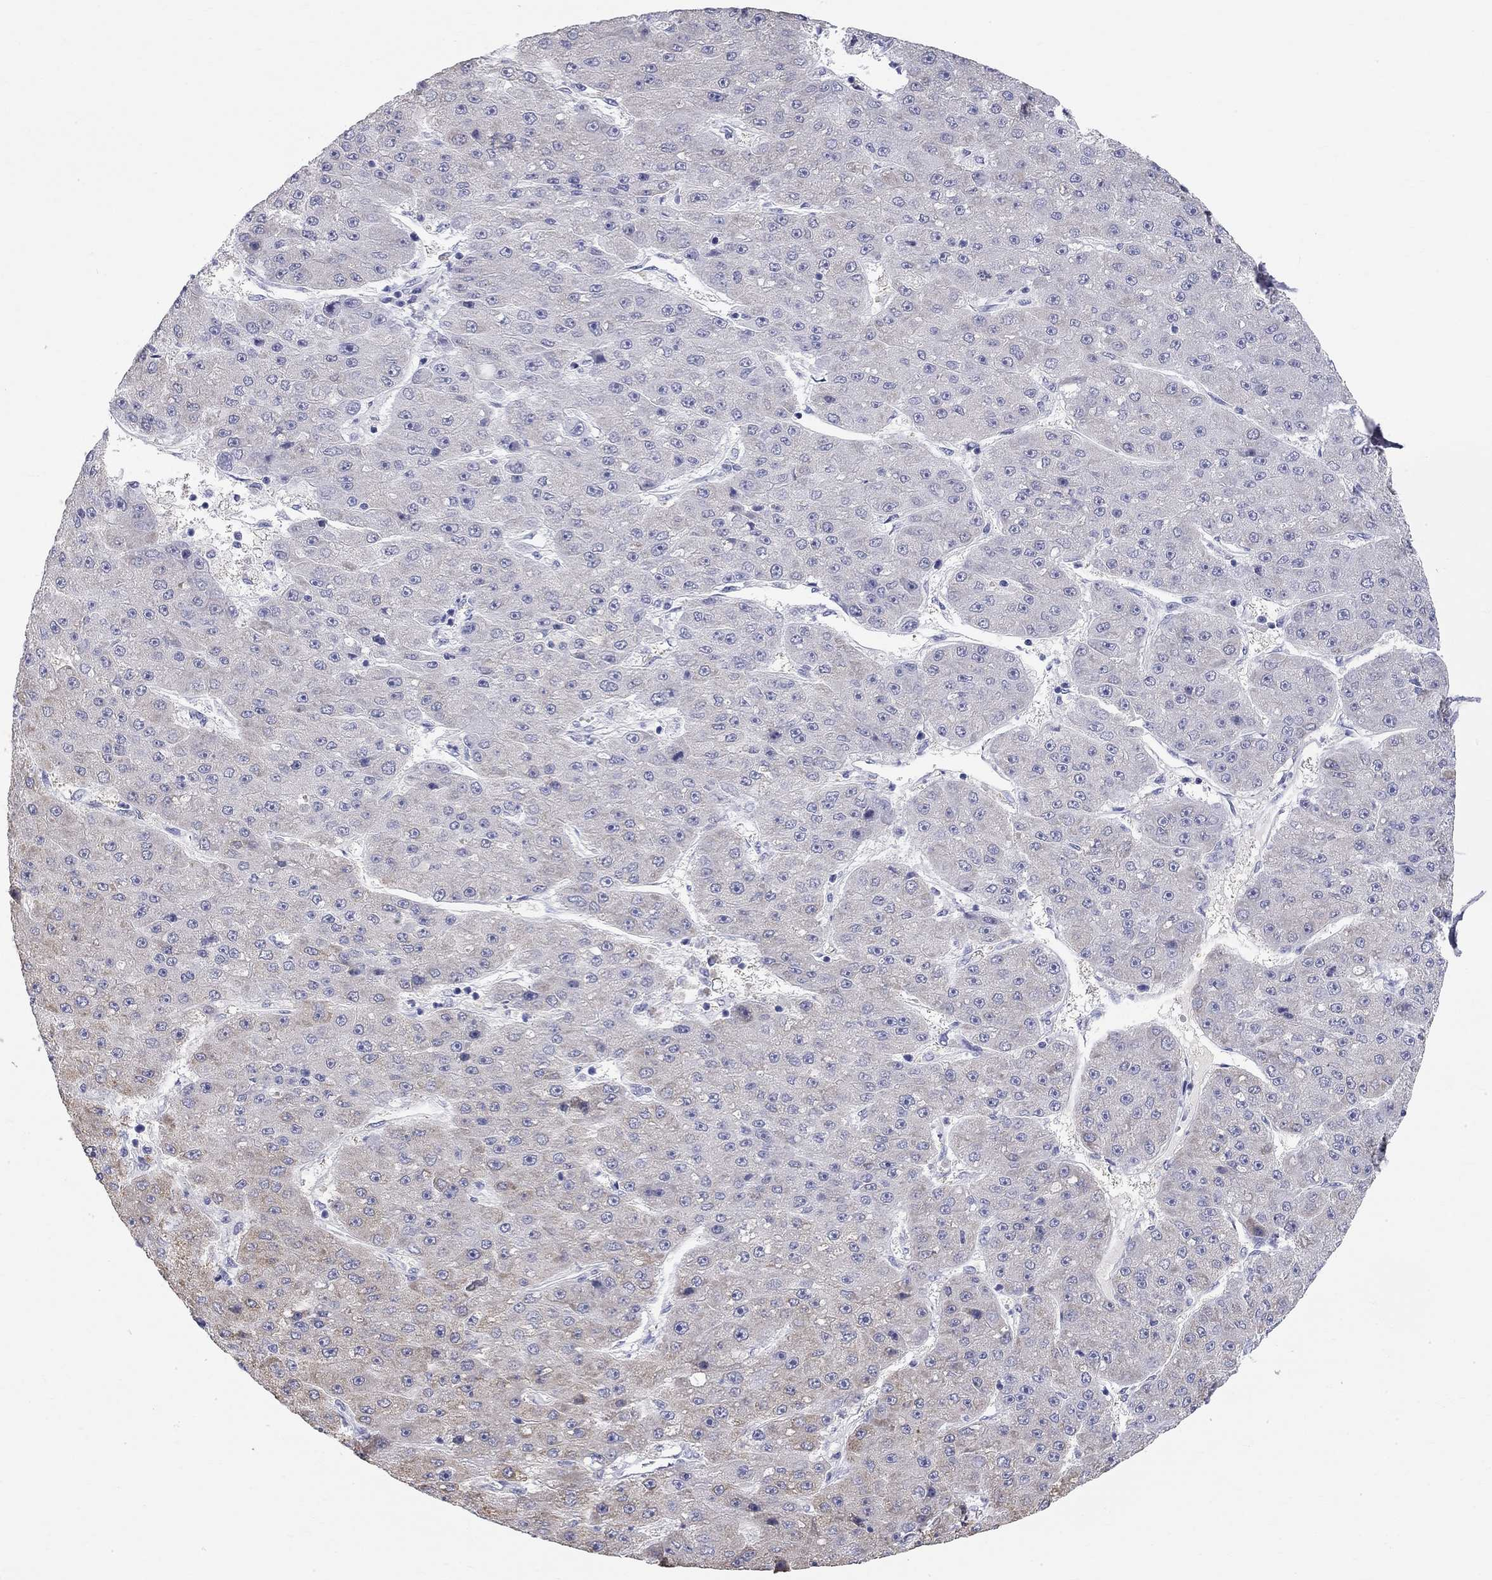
{"staining": {"intensity": "negative", "quantity": "none", "location": "none"}, "tissue": "liver cancer", "cell_type": "Tumor cells", "image_type": "cancer", "snomed": [{"axis": "morphology", "description": "Carcinoma, Hepatocellular, NOS"}, {"axis": "topography", "description": "Liver"}], "caption": "Liver cancer (hepatocellular carcinoma) was stained to show a protein in brown. There is no significant positivity in tumor cells. The staining was performed using DAB to visualize the protein expression in brown, while the nuclei were stained in blue with hematoxylin (Magnification: 20x).", "gene": "PHOX2B", "patient": {"sex": "male", "age": 67}}